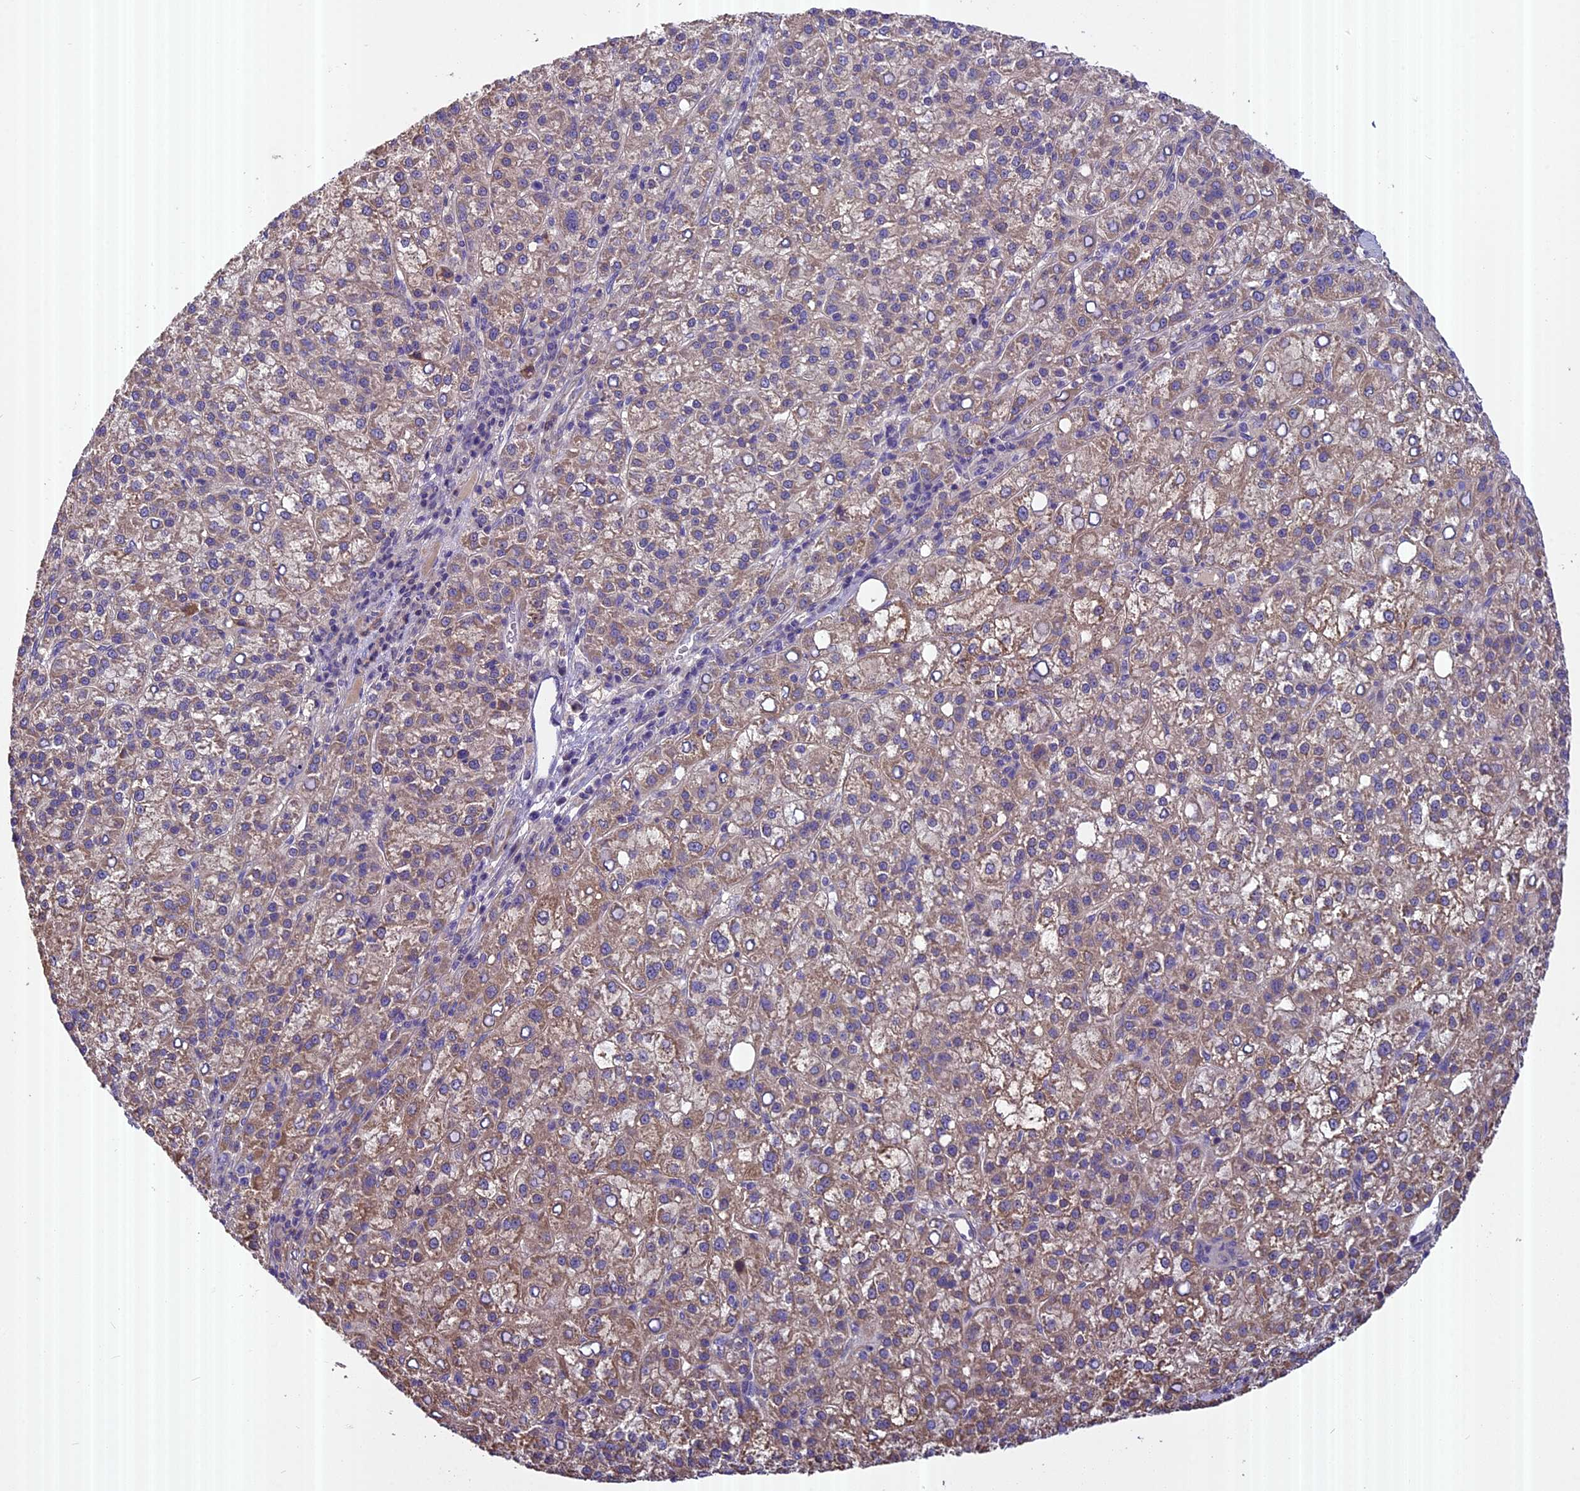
{"staining": {"intensity": "moderate", "quantity": "25%-75%", "location": "cytoplasmic/membranous"}, "tissue": "liver cancer", "cell_type": "Tumor cells", "image_type": "cancer", "snomed": [{"axis": "morphology", "description": "Carcinoma, Hepatocellular, NOS"}, {"axis": "topography", "description": "Liver"}], "caption": "IHC image of liver cancer (hepatocellular carcinoma) stained for a protein (brown), which demonstrates medium levels of moderate cytoplasmic/membranous positivity in about 25%-75% of tumor cells.", "gene": "FAM98C", "patient": {"sex": "female", "age": 58}}